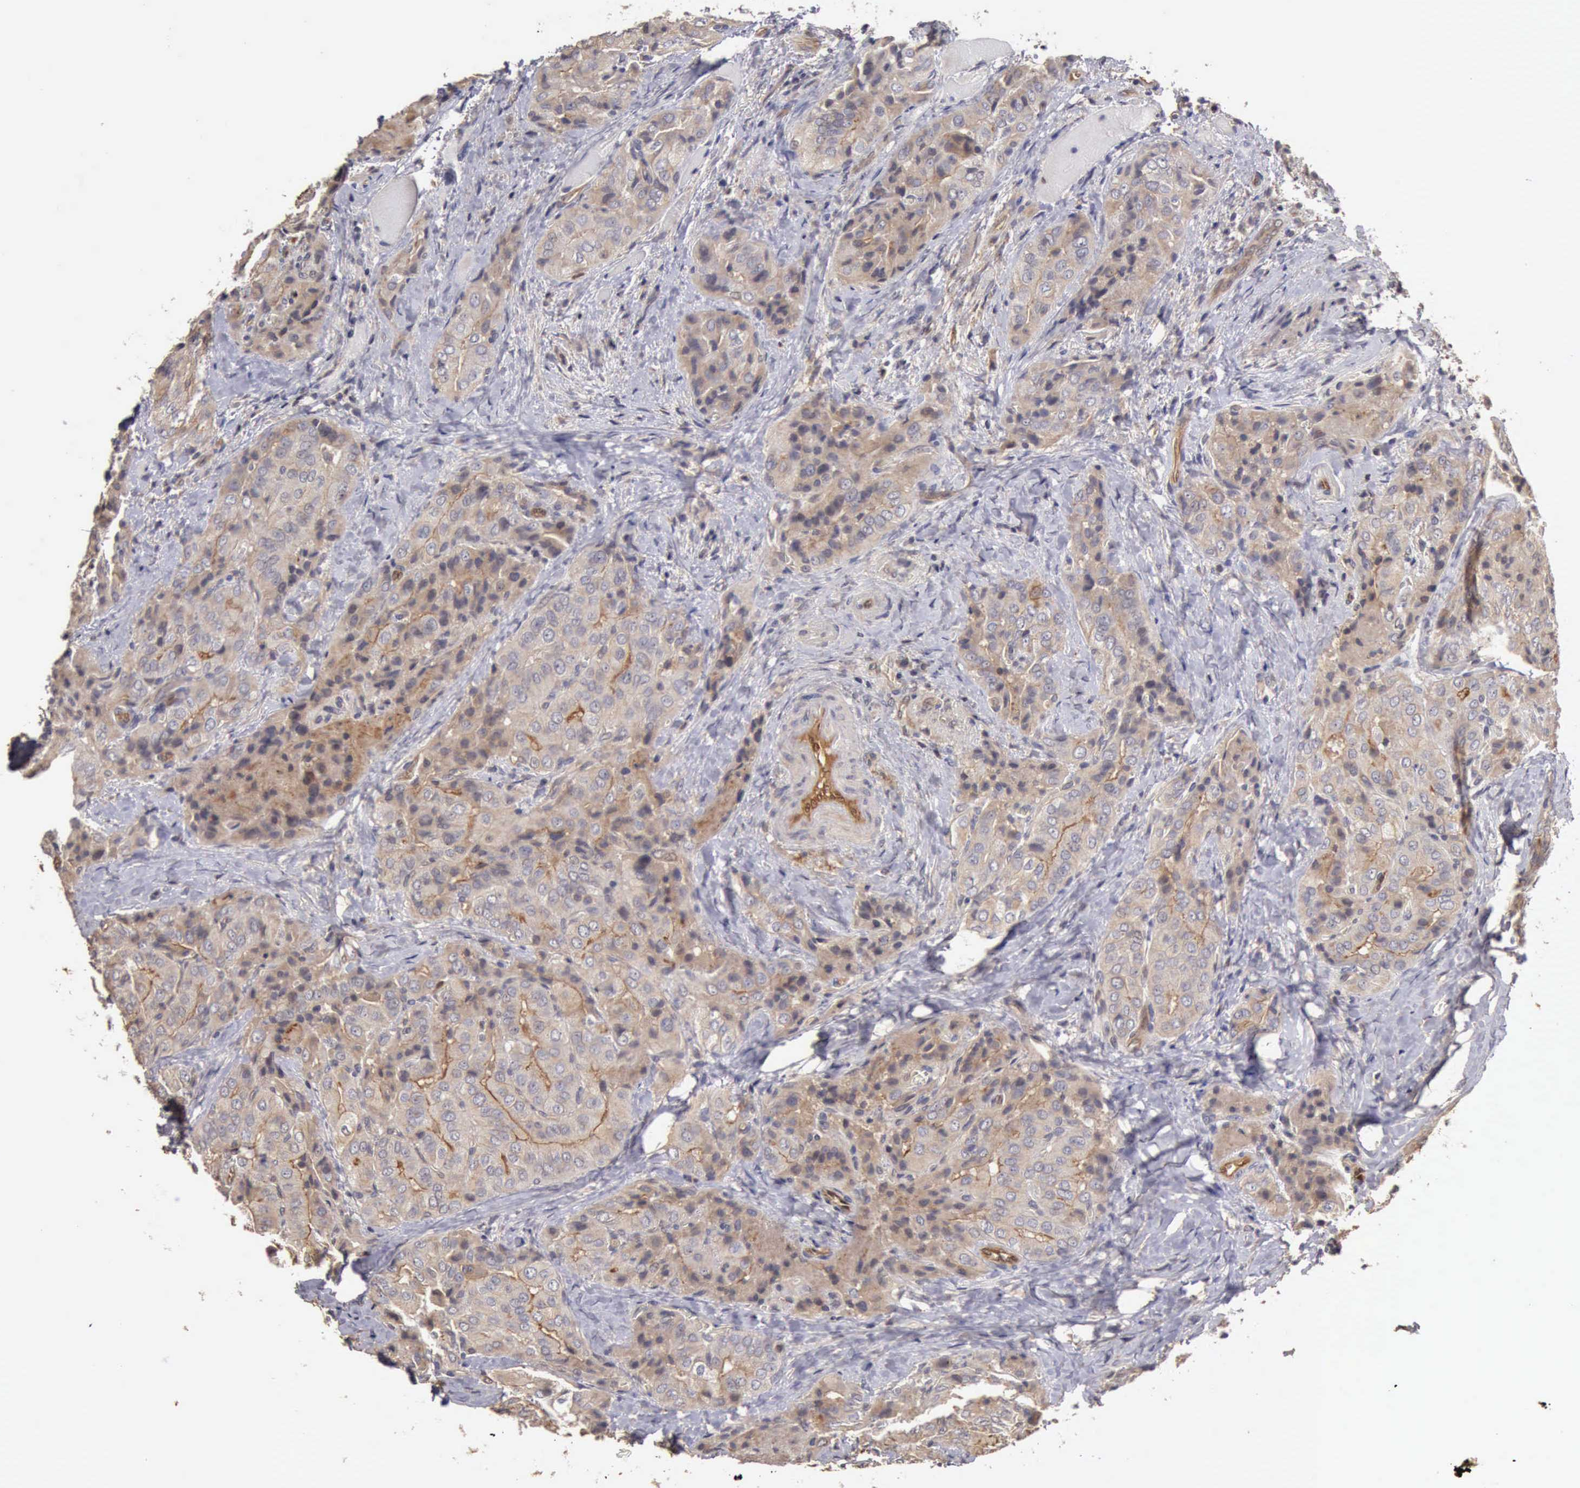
{"staining": {"intensity": "negative", "quantity": "none", "location": "none"}, "tissue": "thyroid cancer", "cell_type": "Tumor cells", "image_type": "cancer", "snomed": [{"axis": "morphology", "description": "Papillary adenocarcinoma, NOS"}, {"axis": "topography", "description": "Thyroid gland"}], "caption": "This is an immunohistochemistry (IHC) photomicrograph of thyroid cancer. There is no positivity in tumor cells.", "gene": "BMX", "patient": {"sex": "female", "age": 71}}